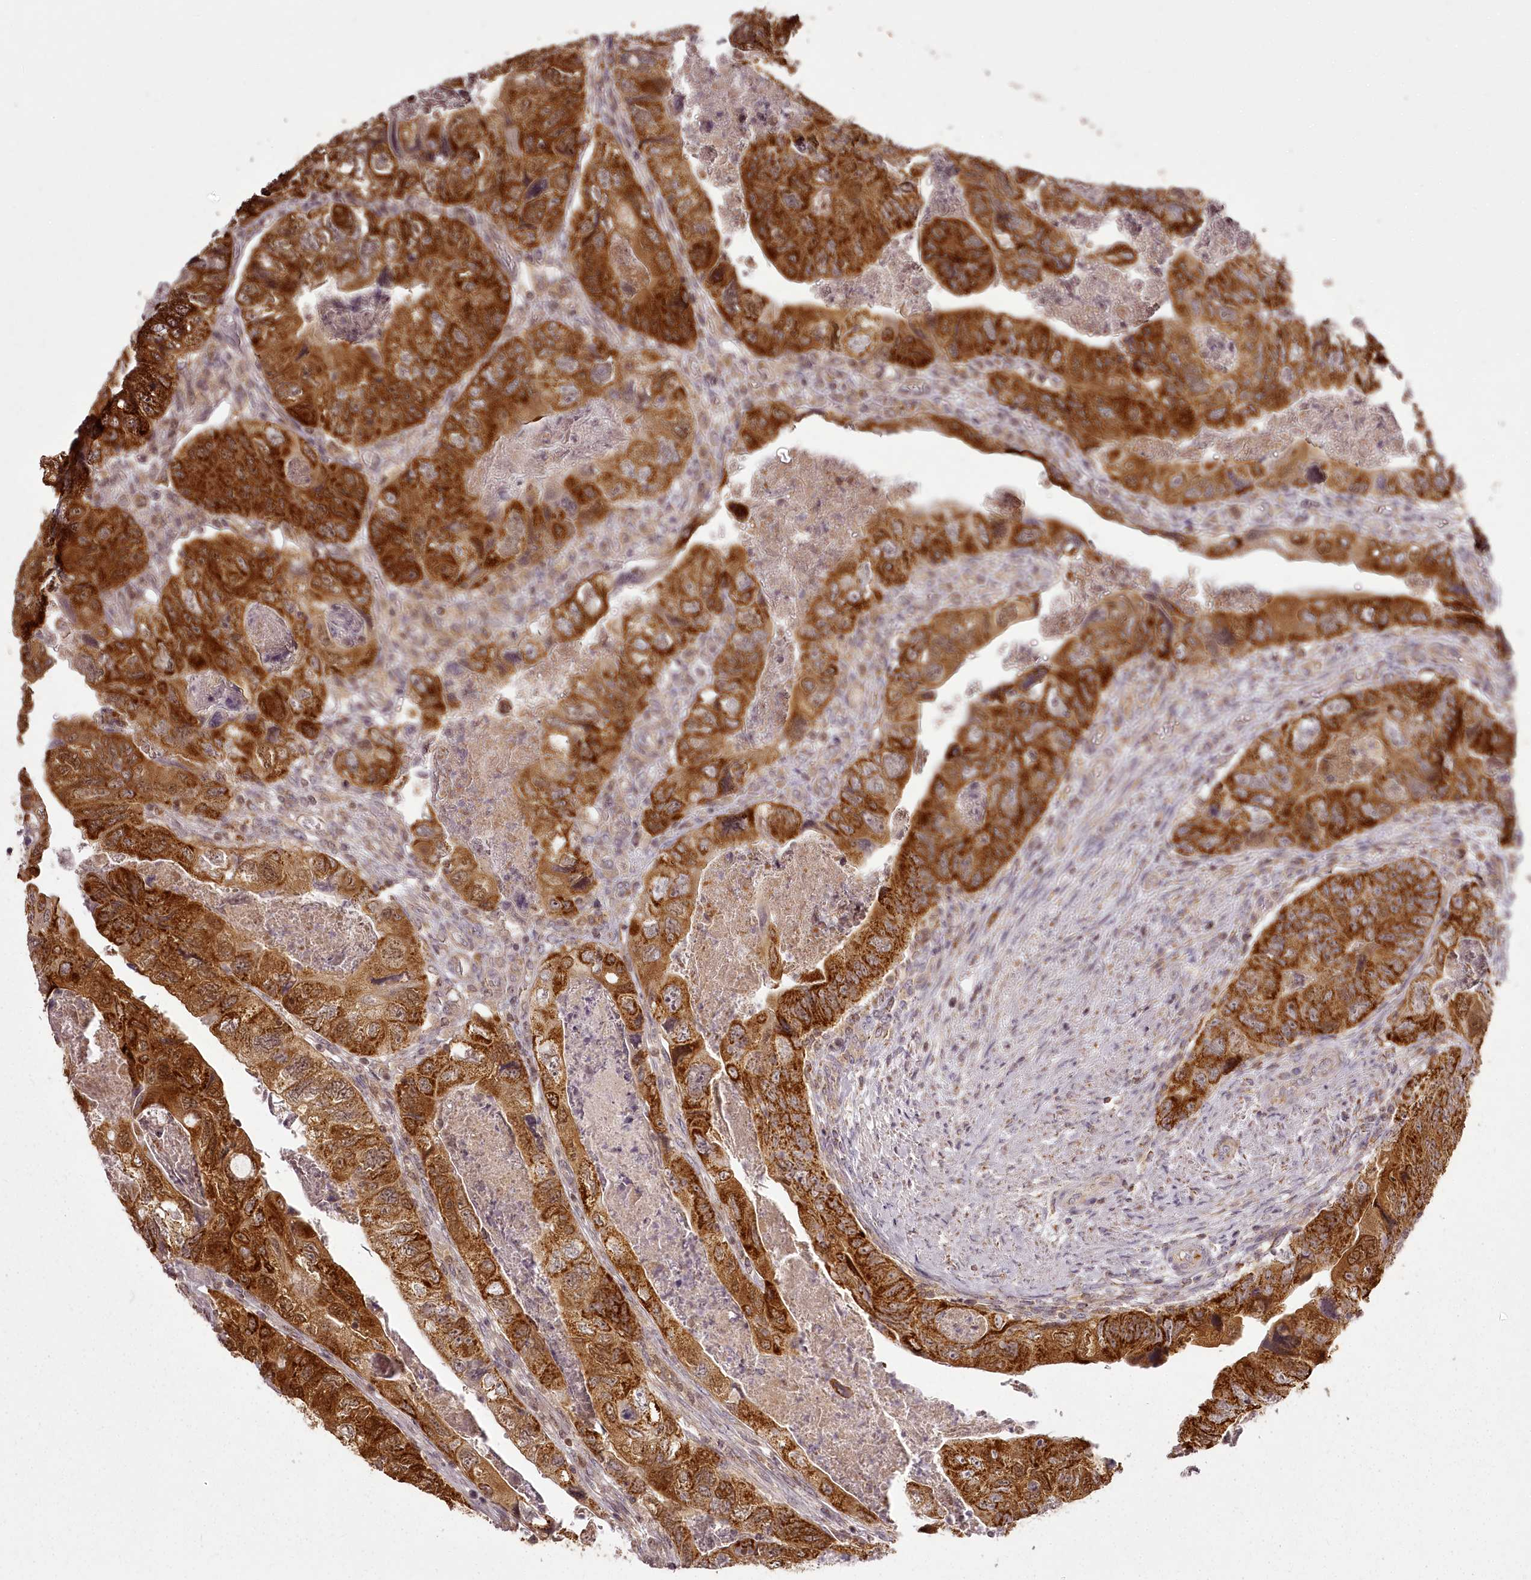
{"staining": {"intensity": "strong", "quantity": ">75%", "location": "cytoplasmic/membranous"}, "tissue": "colorectal cancer", "cell_type": "Tumor cells", "image_type": "cancer", "snomed": [{"axis": "morphology", "description": "Adenocarcinoma, NOS"}, {"axis": "topography", "description": "Rectum"}], "caption": "DAB (3,3'-diaminobenzidine) immunohistochemical staining of human colorectal adenocarcinoma demonstrates strong cytoplasmic/membranous protein staining in about >75% of tumor cells.", "gene": "CHCHD2", "patient": {"sex": "male", "age": 63}}